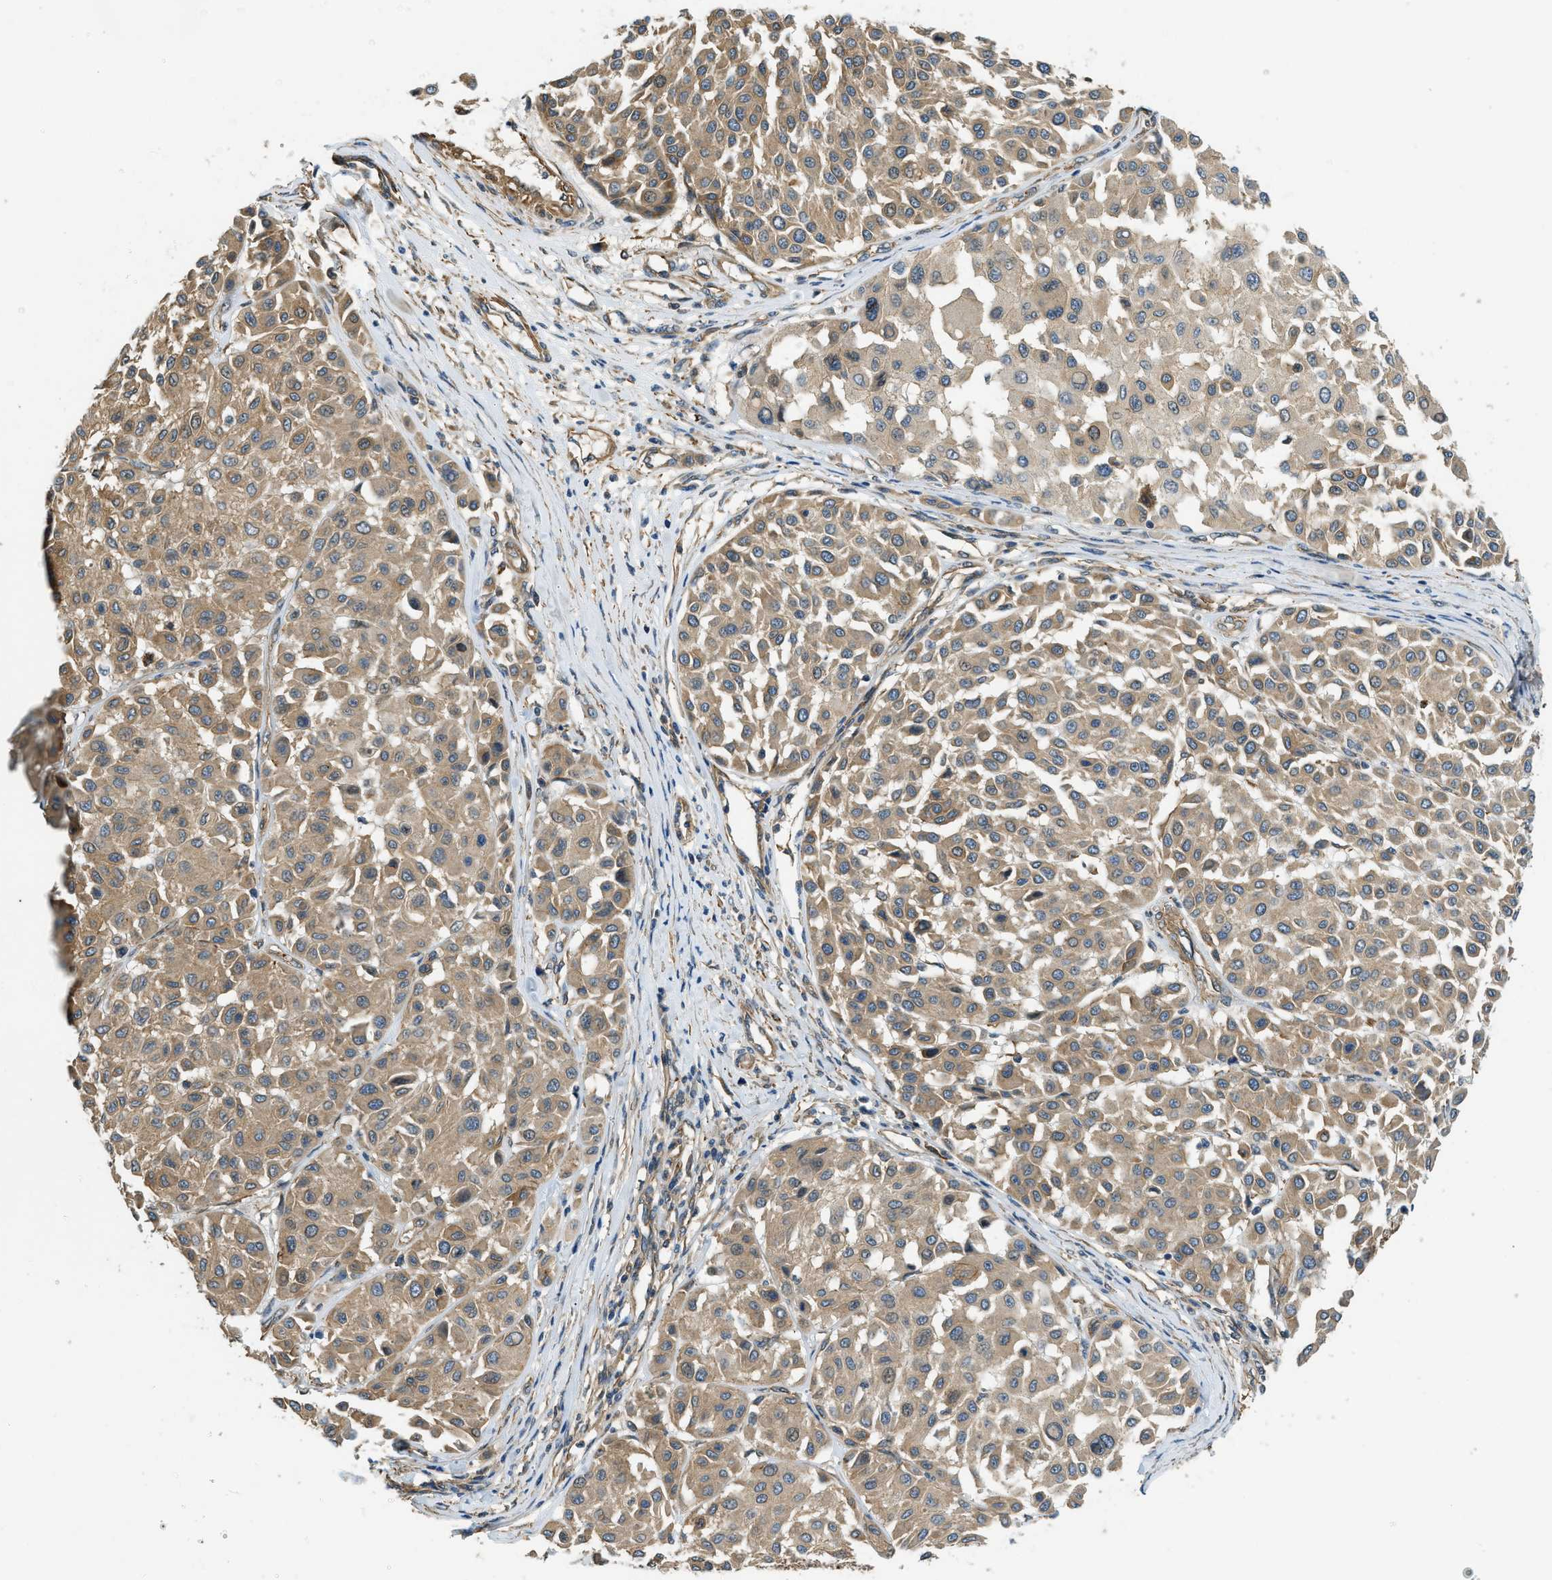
{"staining": {"intensity": "moderate", "quantity": ">75%", "location": "cytoplasmic/membranous,nuclear"}, "tissue": "melanoma", "cell_type": "Tumor cells", "image_type": "cancer", "snomed": [{"axis": "morphology", "description": "Malignant melanoma, Metastatic site"}, {"axis": "topography", "description": "Soft tissue"}], "caption": "A histopathology image of human malignant melanoma (metastatic site) stained for a protein demonstrates moderate cytoplasmic/membranous and nuclear brown staining in tumor cells.", "gene": "CGN", "patient": {"sex": "male", "age": 41}}